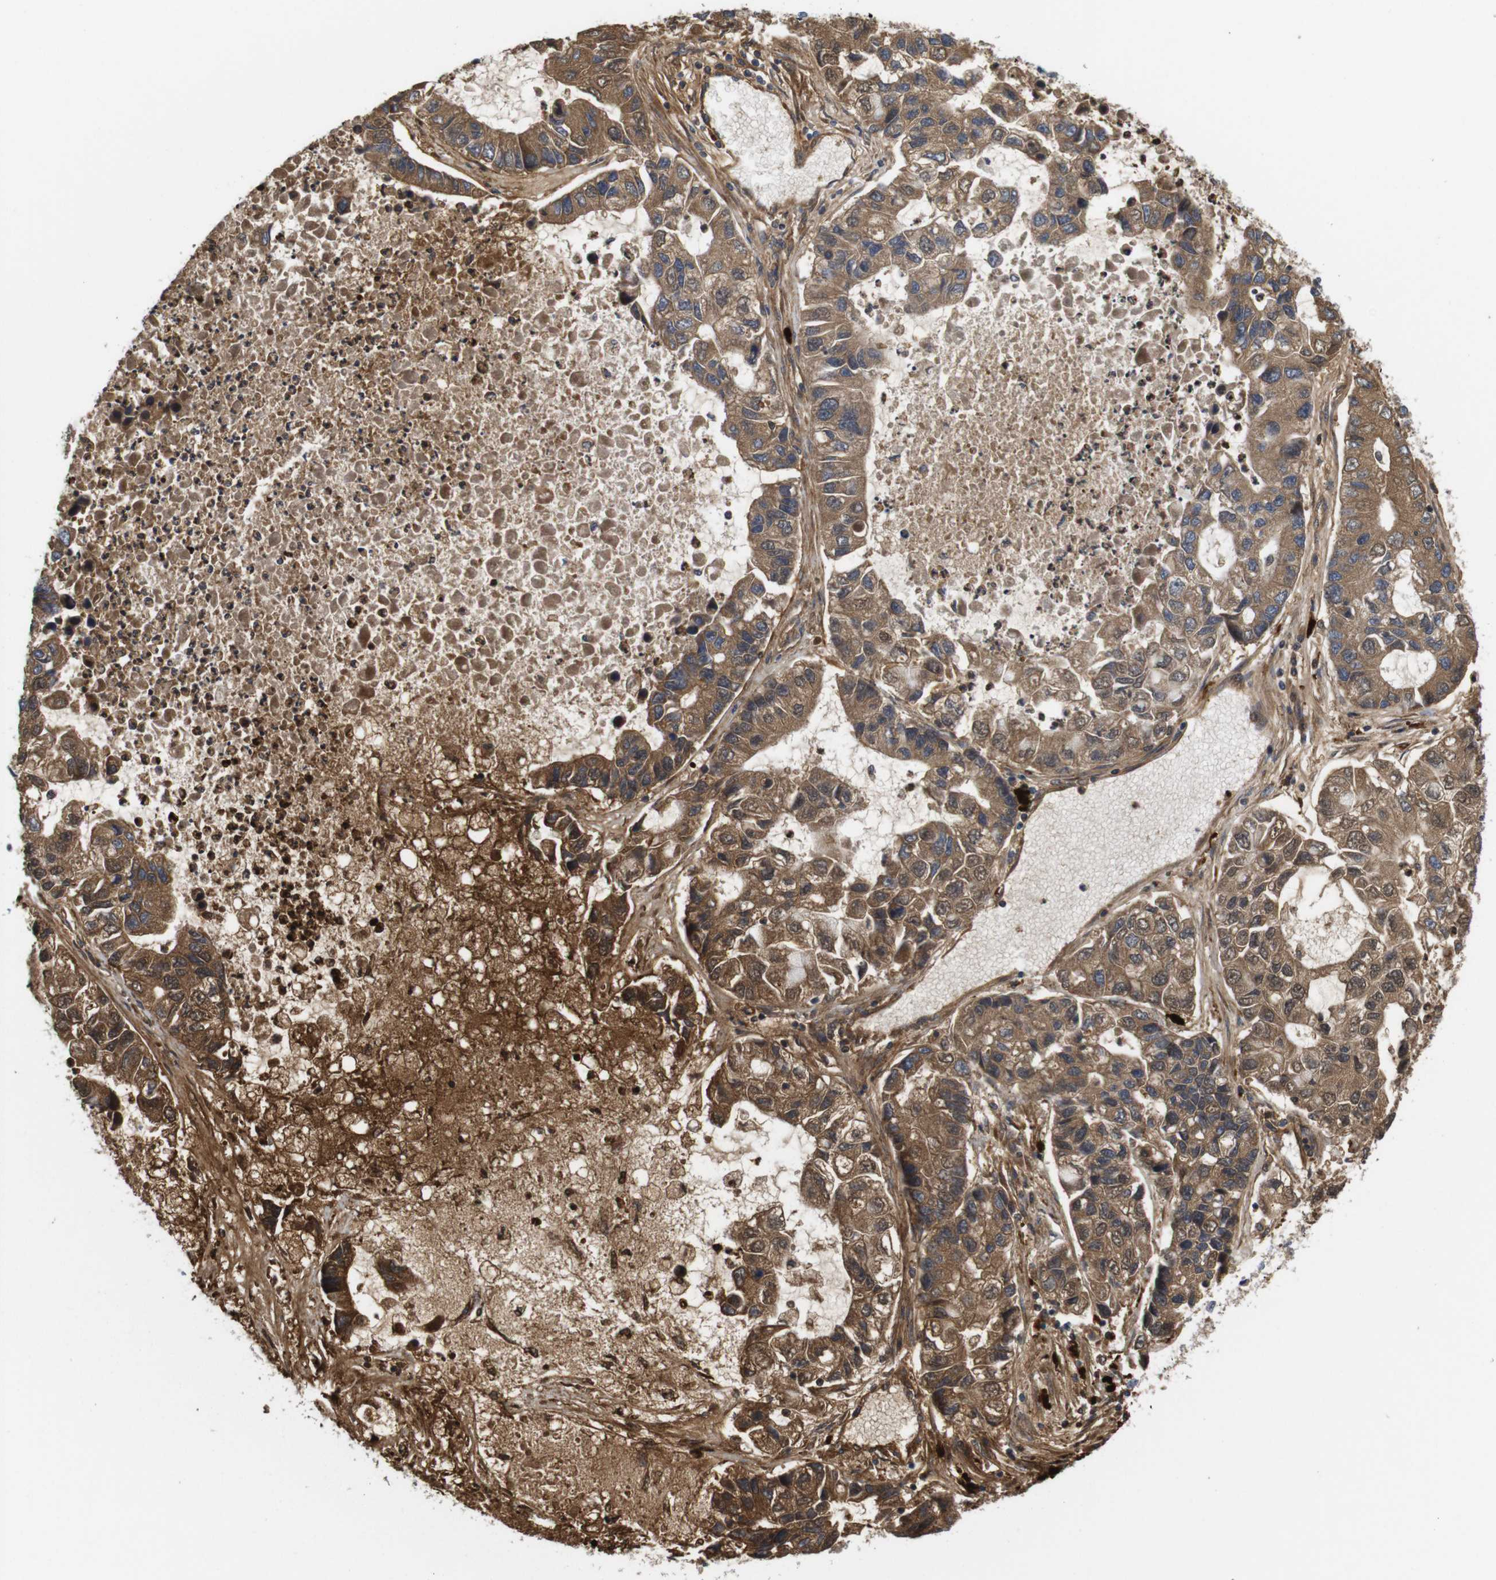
{"staining": {"intensity": "moderate", "quantity": ">75%", "location": "cytoplasmic/membranous"}, "tissue": "lung cancer", "cell_type": "Tumor cells", "image_type": "cancer", "snomed": [{"axis": "morphology", "description": "Adenocarcinoma, NOS"}, {"axis": "topography", "description": "Lung"}], "caption": "Immunohistochemical staining of lung adenocarcinoma shows medium levels of moderate cytoplasmic/membranous staining in approximately >75% of tumor cells. The staining is performed using DAB (3,3'-diaminobenzidine) brown chromogen to label protein expression. The nuclei are counter-stained blue using hematoxylin.", "gene": "SPRY3", "patient": {"sex": "female", "age": 51}}